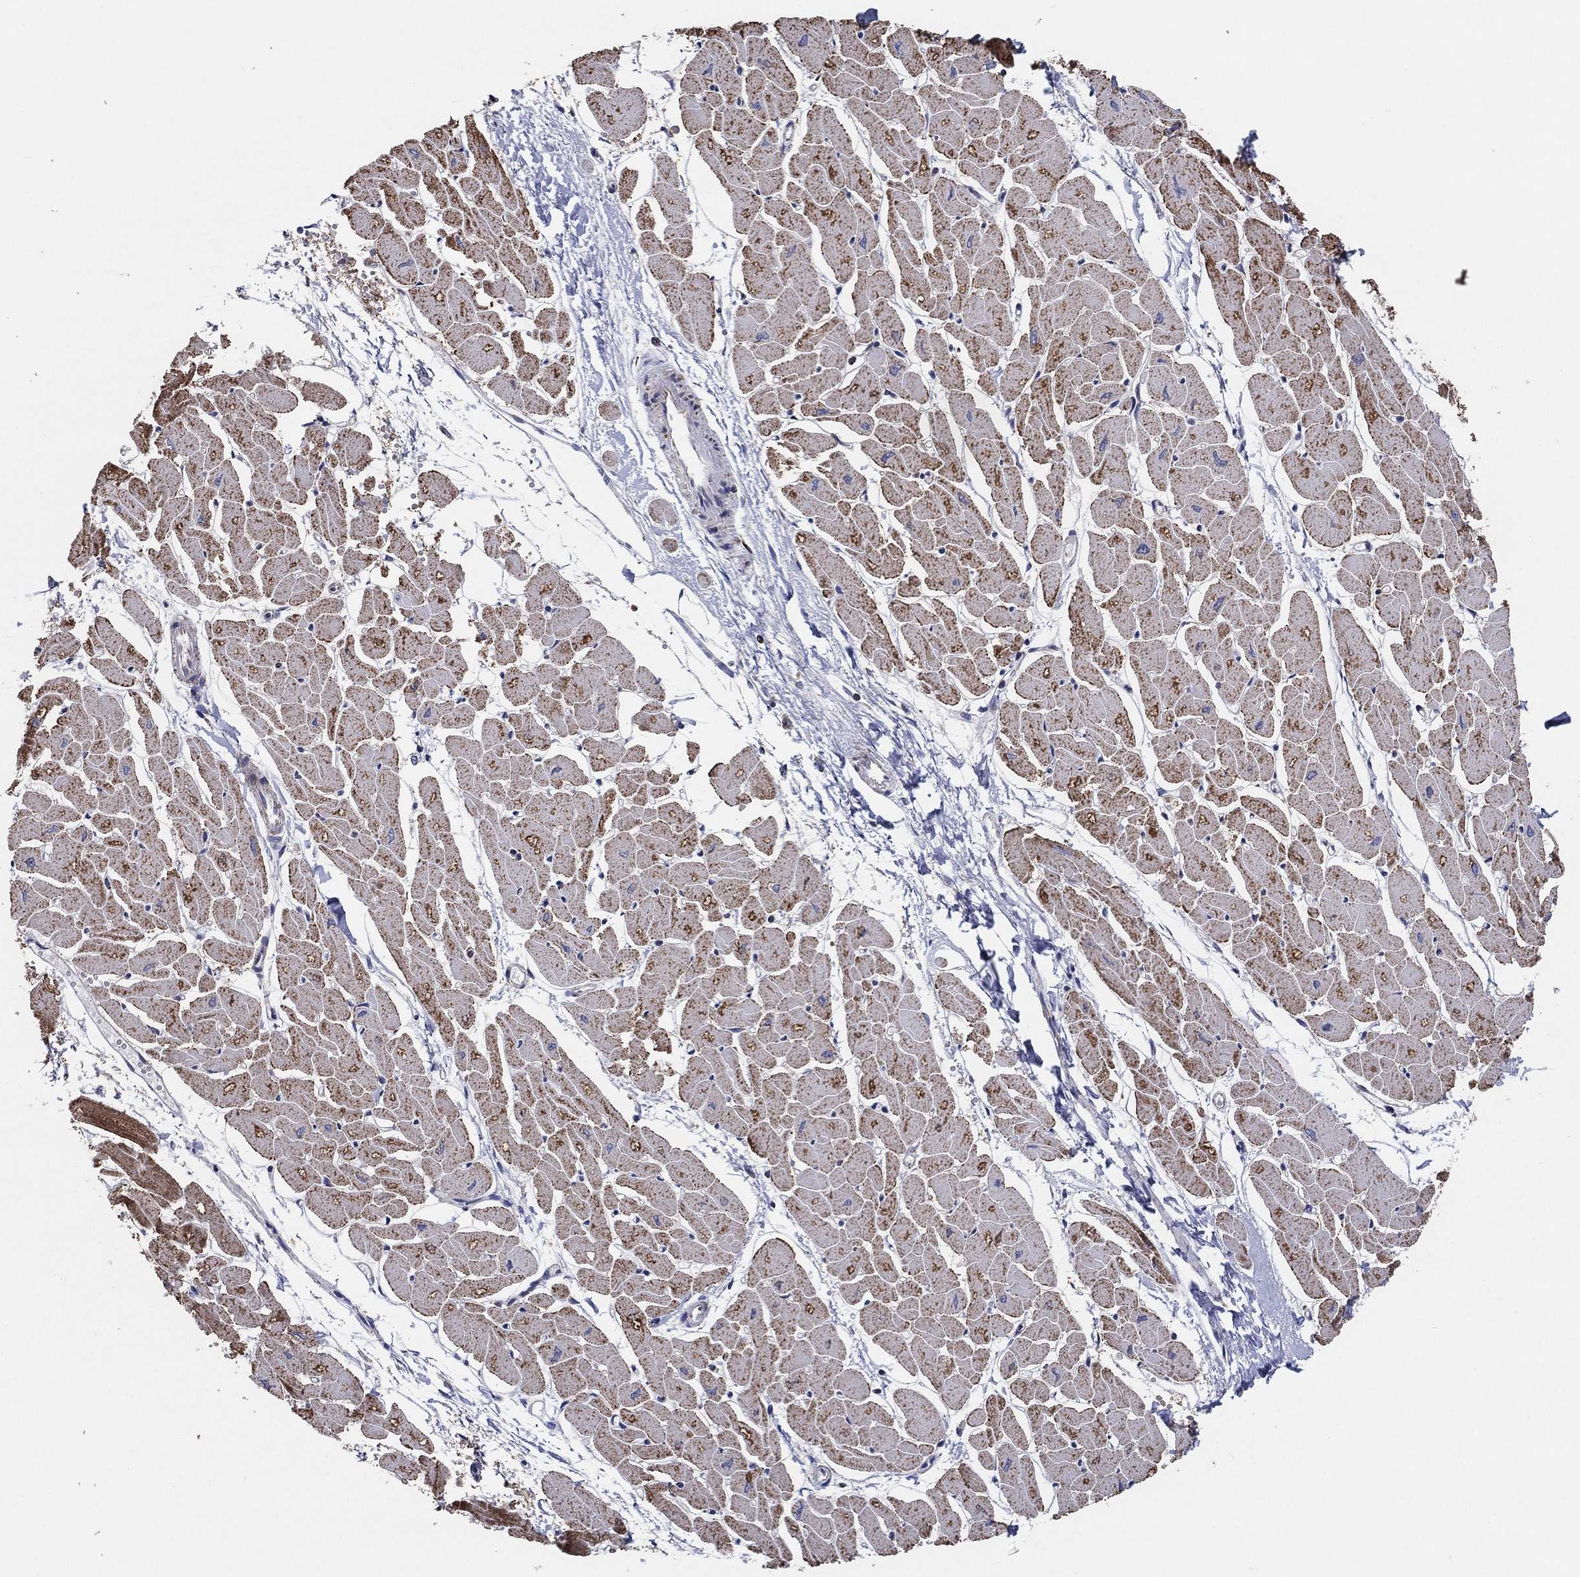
{"staining": {"intensity": "moderate", "quantity": "25%-75%", "location": "cytoplasmic/membranous"}, "tissue": "heart muscle", "cell_type": "Cardiomyocytes", "image_type": "normal", "snomed": [{"axis": "morphology", "description": "Normal tissue, NOS"}, {"axis": "topography", "description": "Heart"}], "caption": "IHC image of benign heart muscle: heart muscle stained using immunohistochemistry reveals medium levels of moderate protein expression localized specifically in the cytoplasmic/membranous of cardiomyocytes, appearing as a cytoplasmic/membranous brown color.", "gene": "C9orf85", "patient": {"sex": "male", "age": 57}}